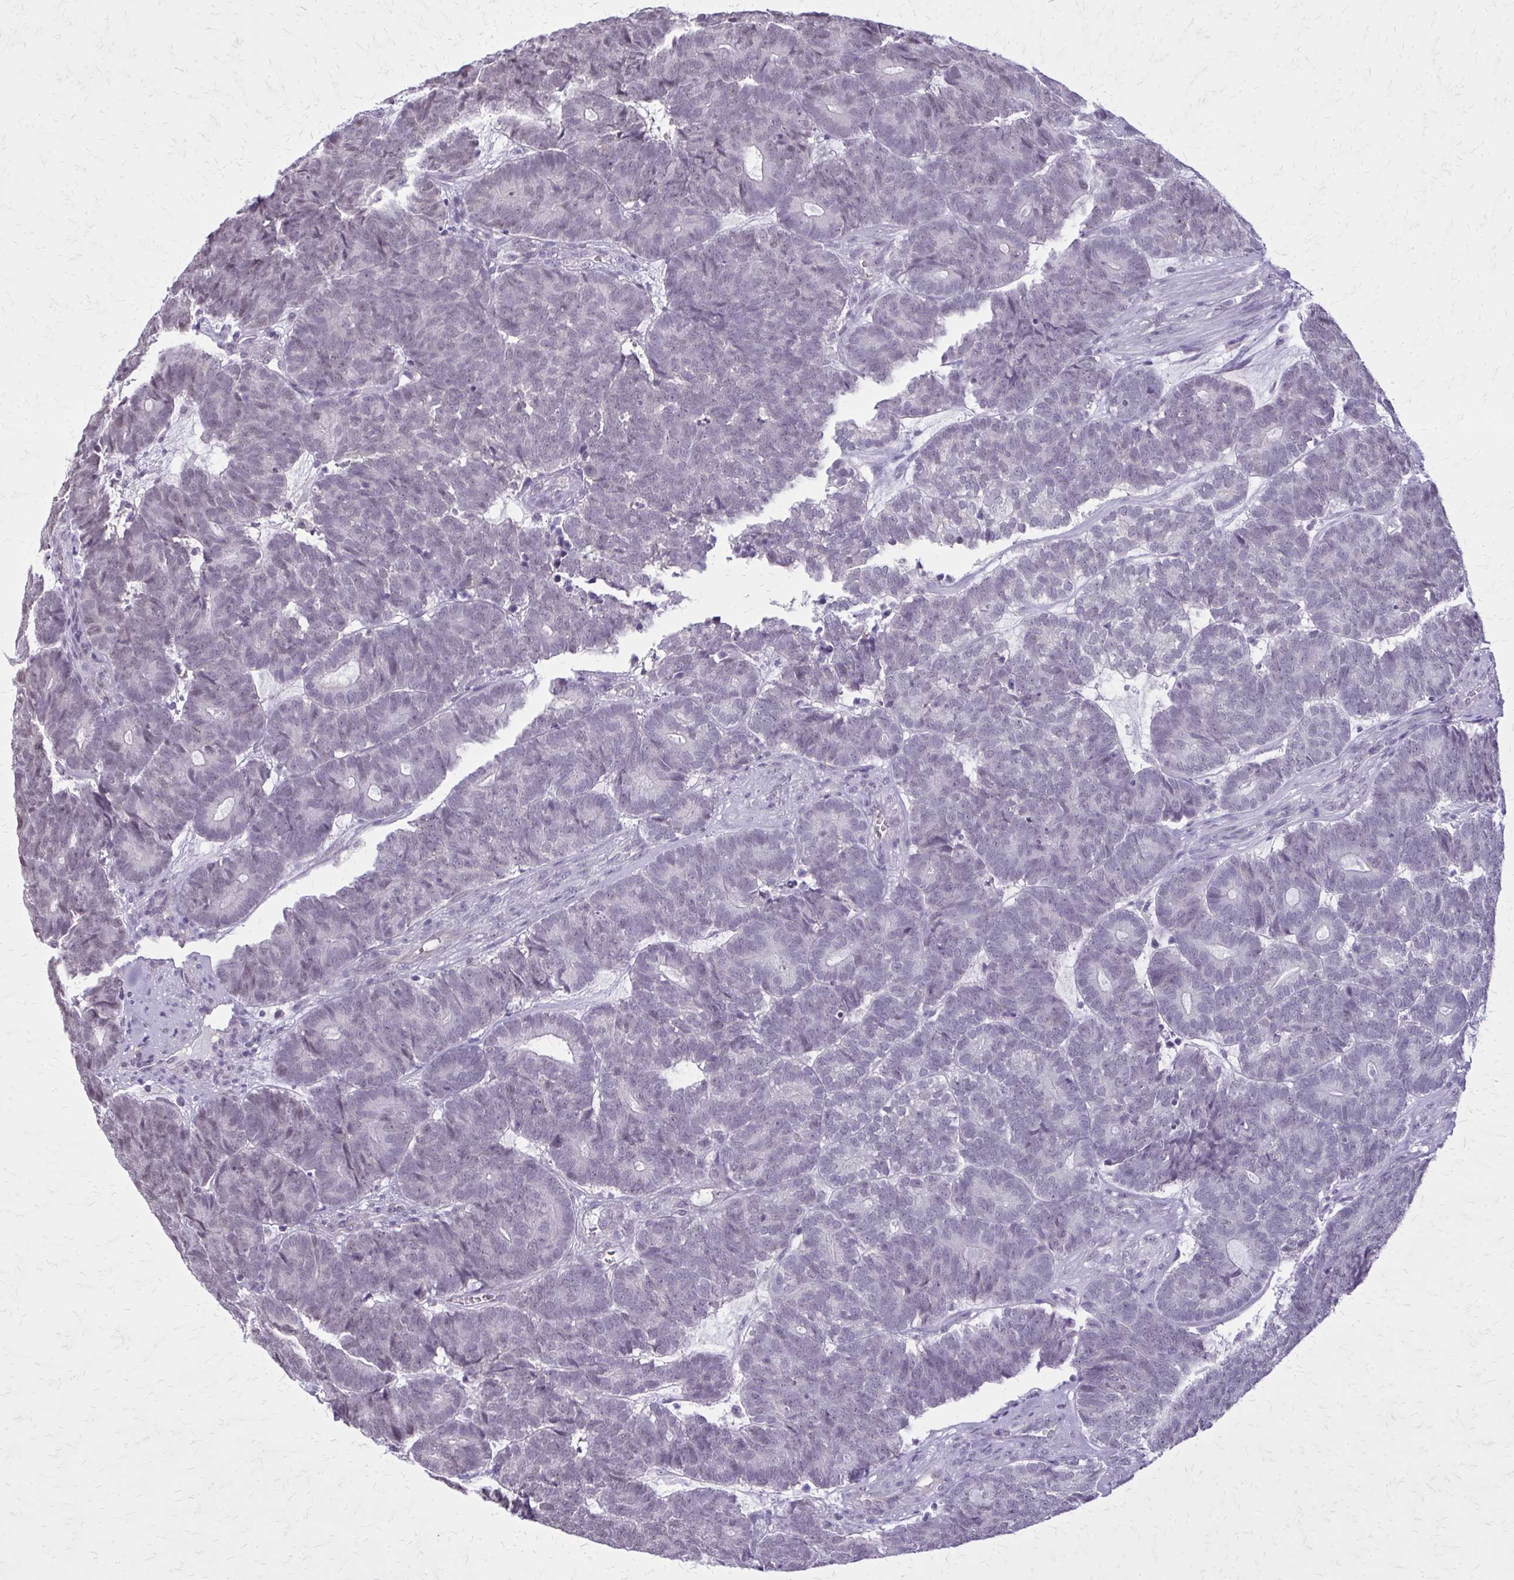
{"staining": {"intensity": "negative", "quantity": "none", "location": "none"}, "tissue": "head and neck cancer", "cell_type": "Tumor cells", "image_type": "cancer", "snomed": [{"axis": "morphology", "description": "Adenocarcinoma, NOS"}, {"axis": "topography", "description": "Head-Neck"}], "caption": "Tumor cells are negative for protein expression in human adenocarcinoma (head and neck).", "gene": "PLCB1", "patient": {"sex": "female", "age": 81}}